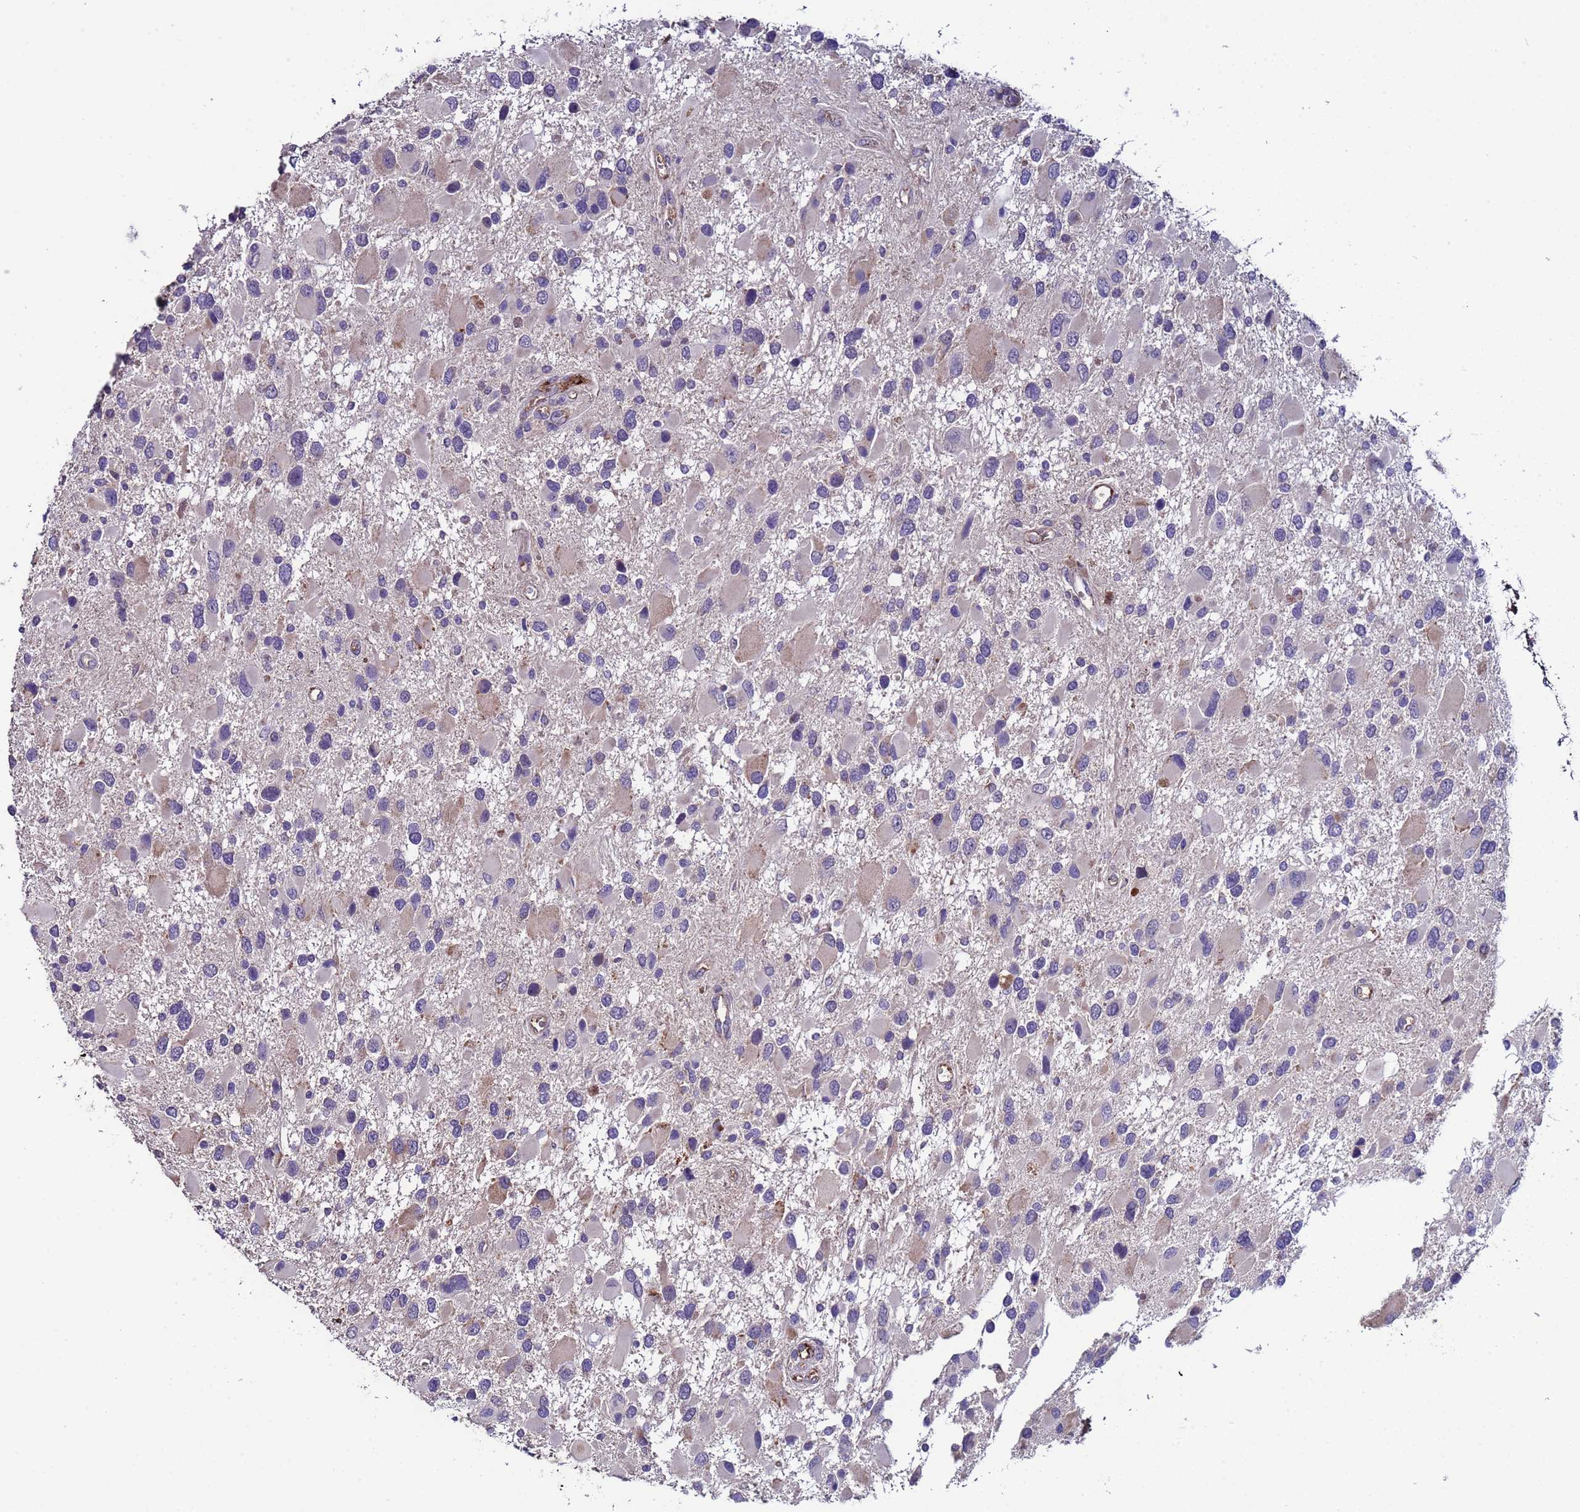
{"staining": {"intensity": "weak", "quantity": "<25%", "location": "cytoplasmic/membranous"}, "tissue": "glioma", "cell_type": "Tumor cells", "image_type": "cancer", "snomed": [{"axis": "morphology", "description": "Glioma, malignant, High grade"}, {"axis": "topography", "description": "Brain"}], "caption": "Micrograph shows no significant protein staining in tumor cells of glioma.", "gene": "ZNF248", "patient": {"sex": "male", "age": 53}}